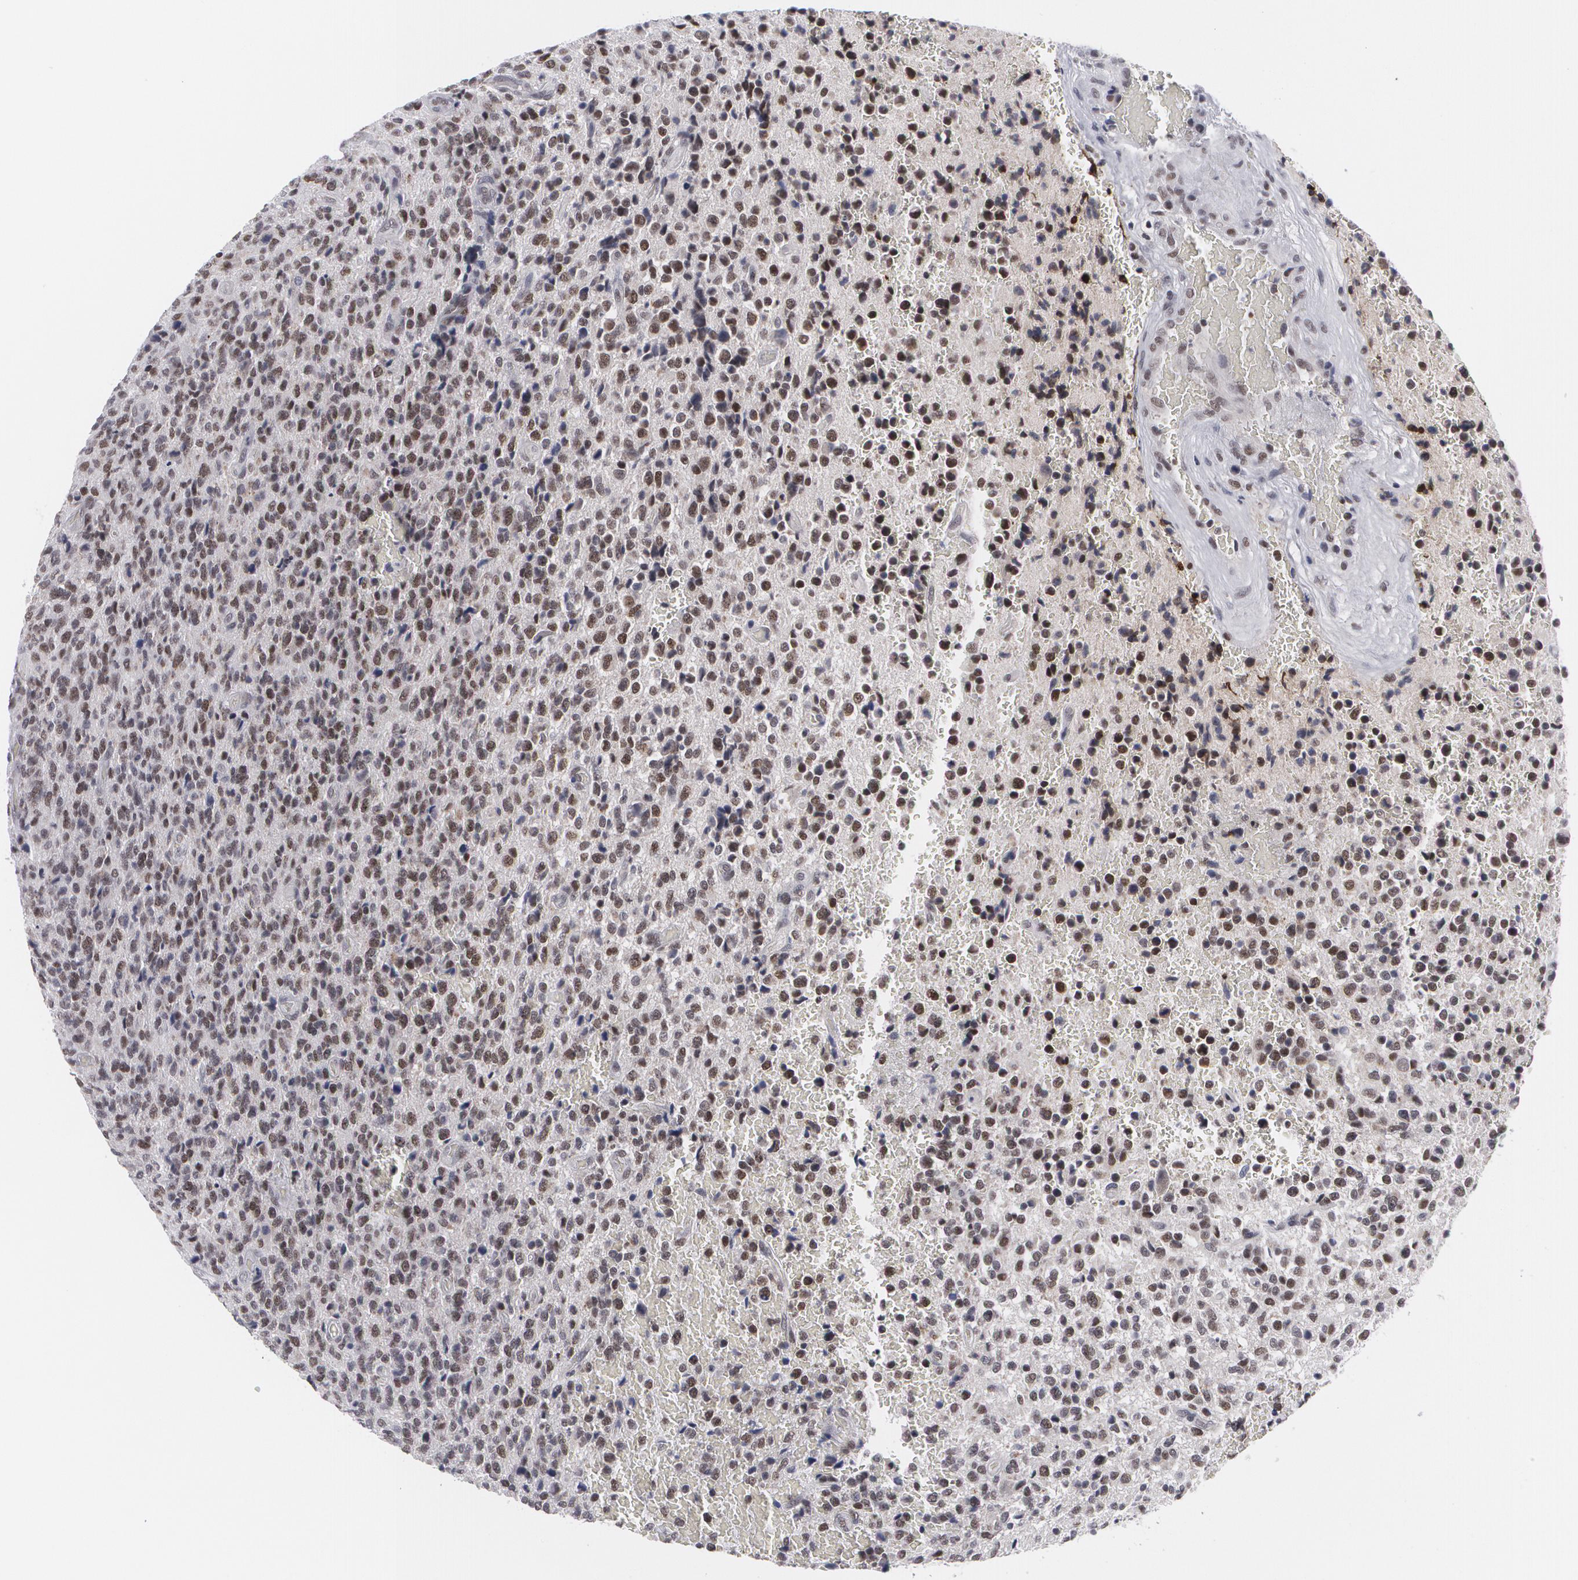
{"staining": {"intensity": "weak", "quantity": "<25%", "location": "nuclear"}, "tissue": "glioma", "cell_type": "Tumor cells", "image_type": "cancer", "snomed": [{"axis": "morphology", "description": "Glioma, malignant, High grade"}, {"axis": "topography", "description": "Brain"}], "caption": "The IHC photomicrograph has no significant staining in tumor cells of glioma tissue. (Brightfield microscopy of DAB (3,3'-diaminobenzidine) immunohistochemistry at high magnification).", "gene": "MCL1", "patient": {"sex": "male", "age": 36}}